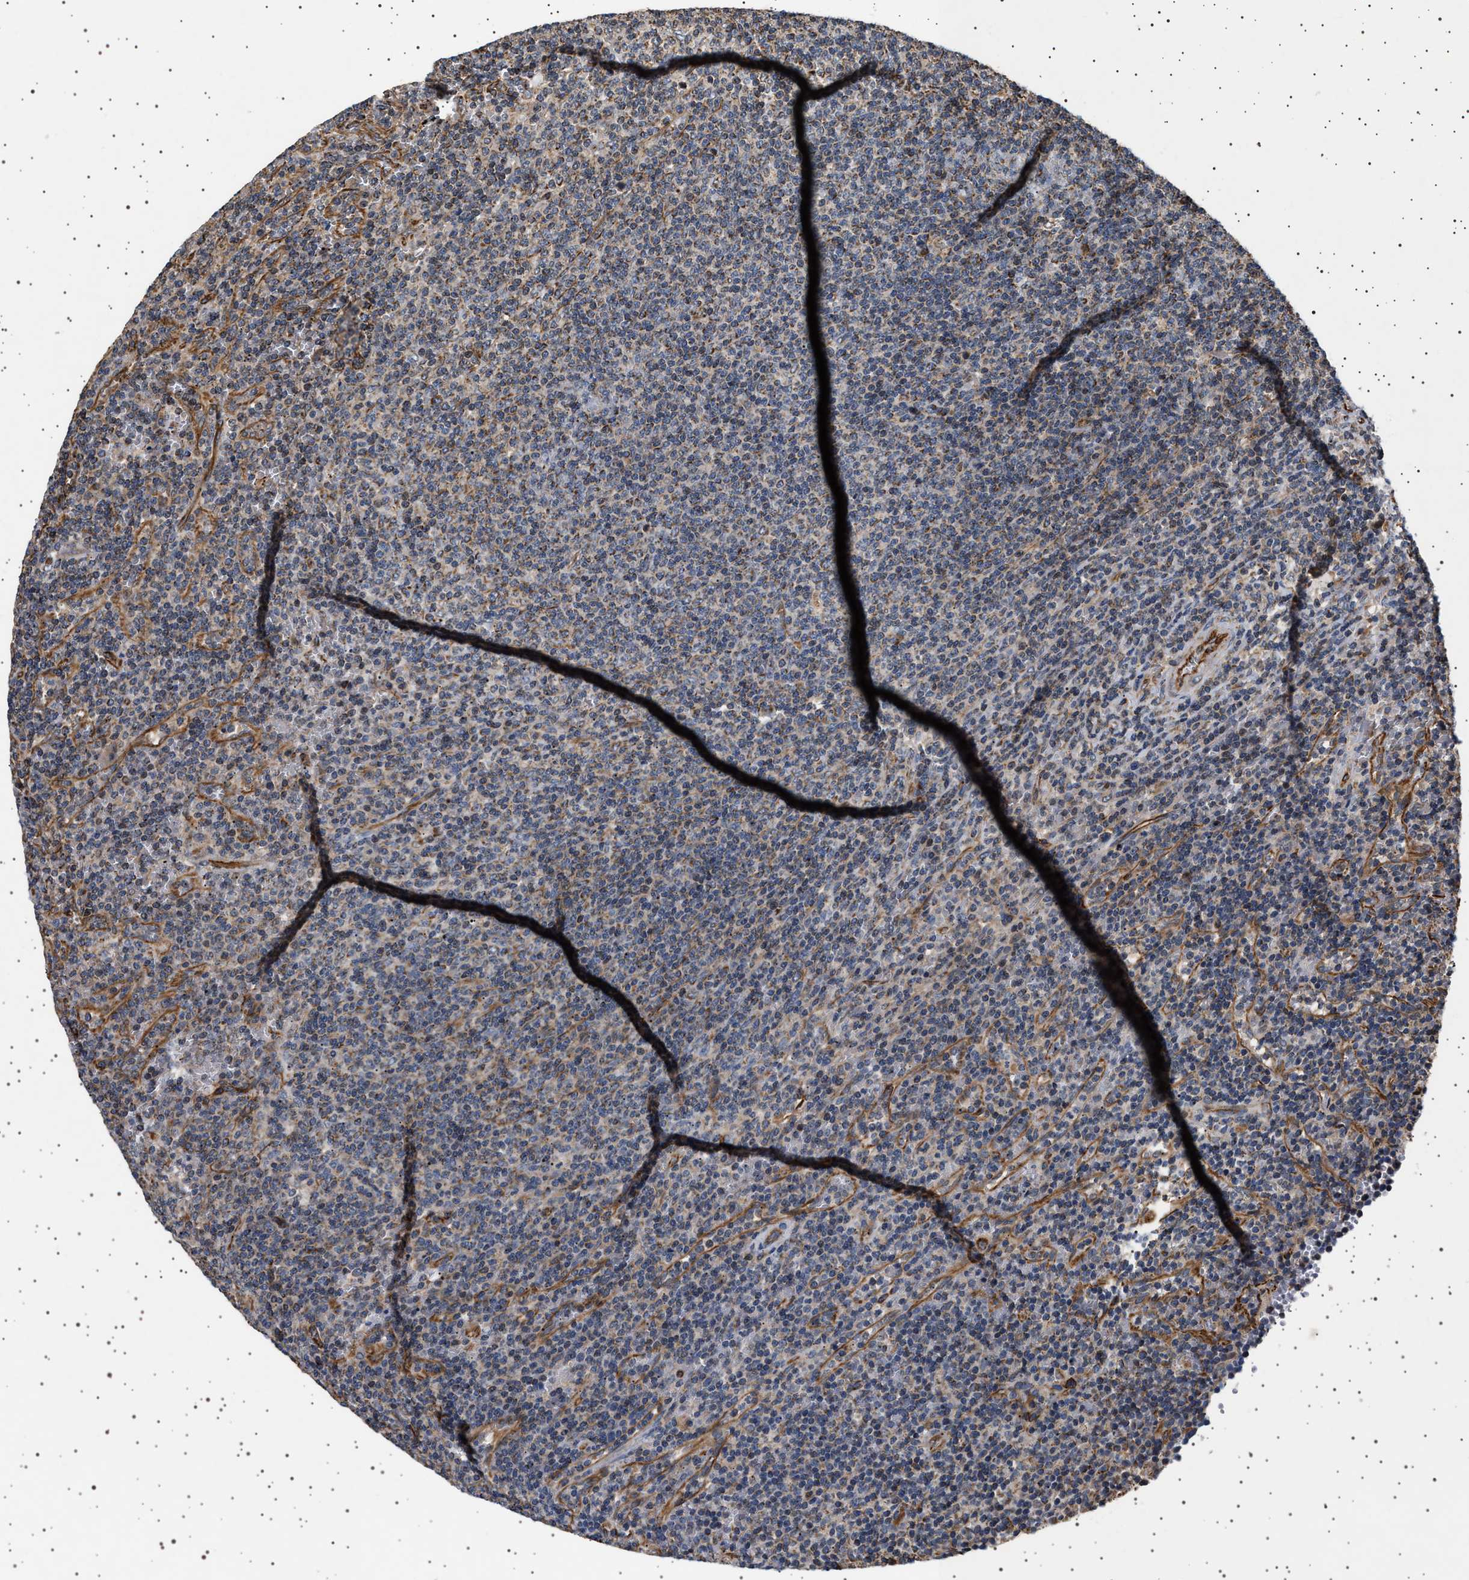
{"staining": {"intensity": "moderate", "quantity": "<25%", "location": "cytoplasmic/membranous"}, "tissue": "lymphoma", "cell_type": "Tumor cells", "image_type": "cancer", "snomed": [{"axis": "morphology", "description": "Malignant lymphoma, non-Hodgkin's type, Low grade"}, {"axis": "topography", "description": "Spleen"}], "caption": "Malignant lymphoma, non-Hodgkin's type (low-grade) tissue demonstrates moderate cytoplasmic/membranous positivity in about <25% of tumor cells", "gene": "TRUB2", "patient": {"sex": "female", "age": 50}}